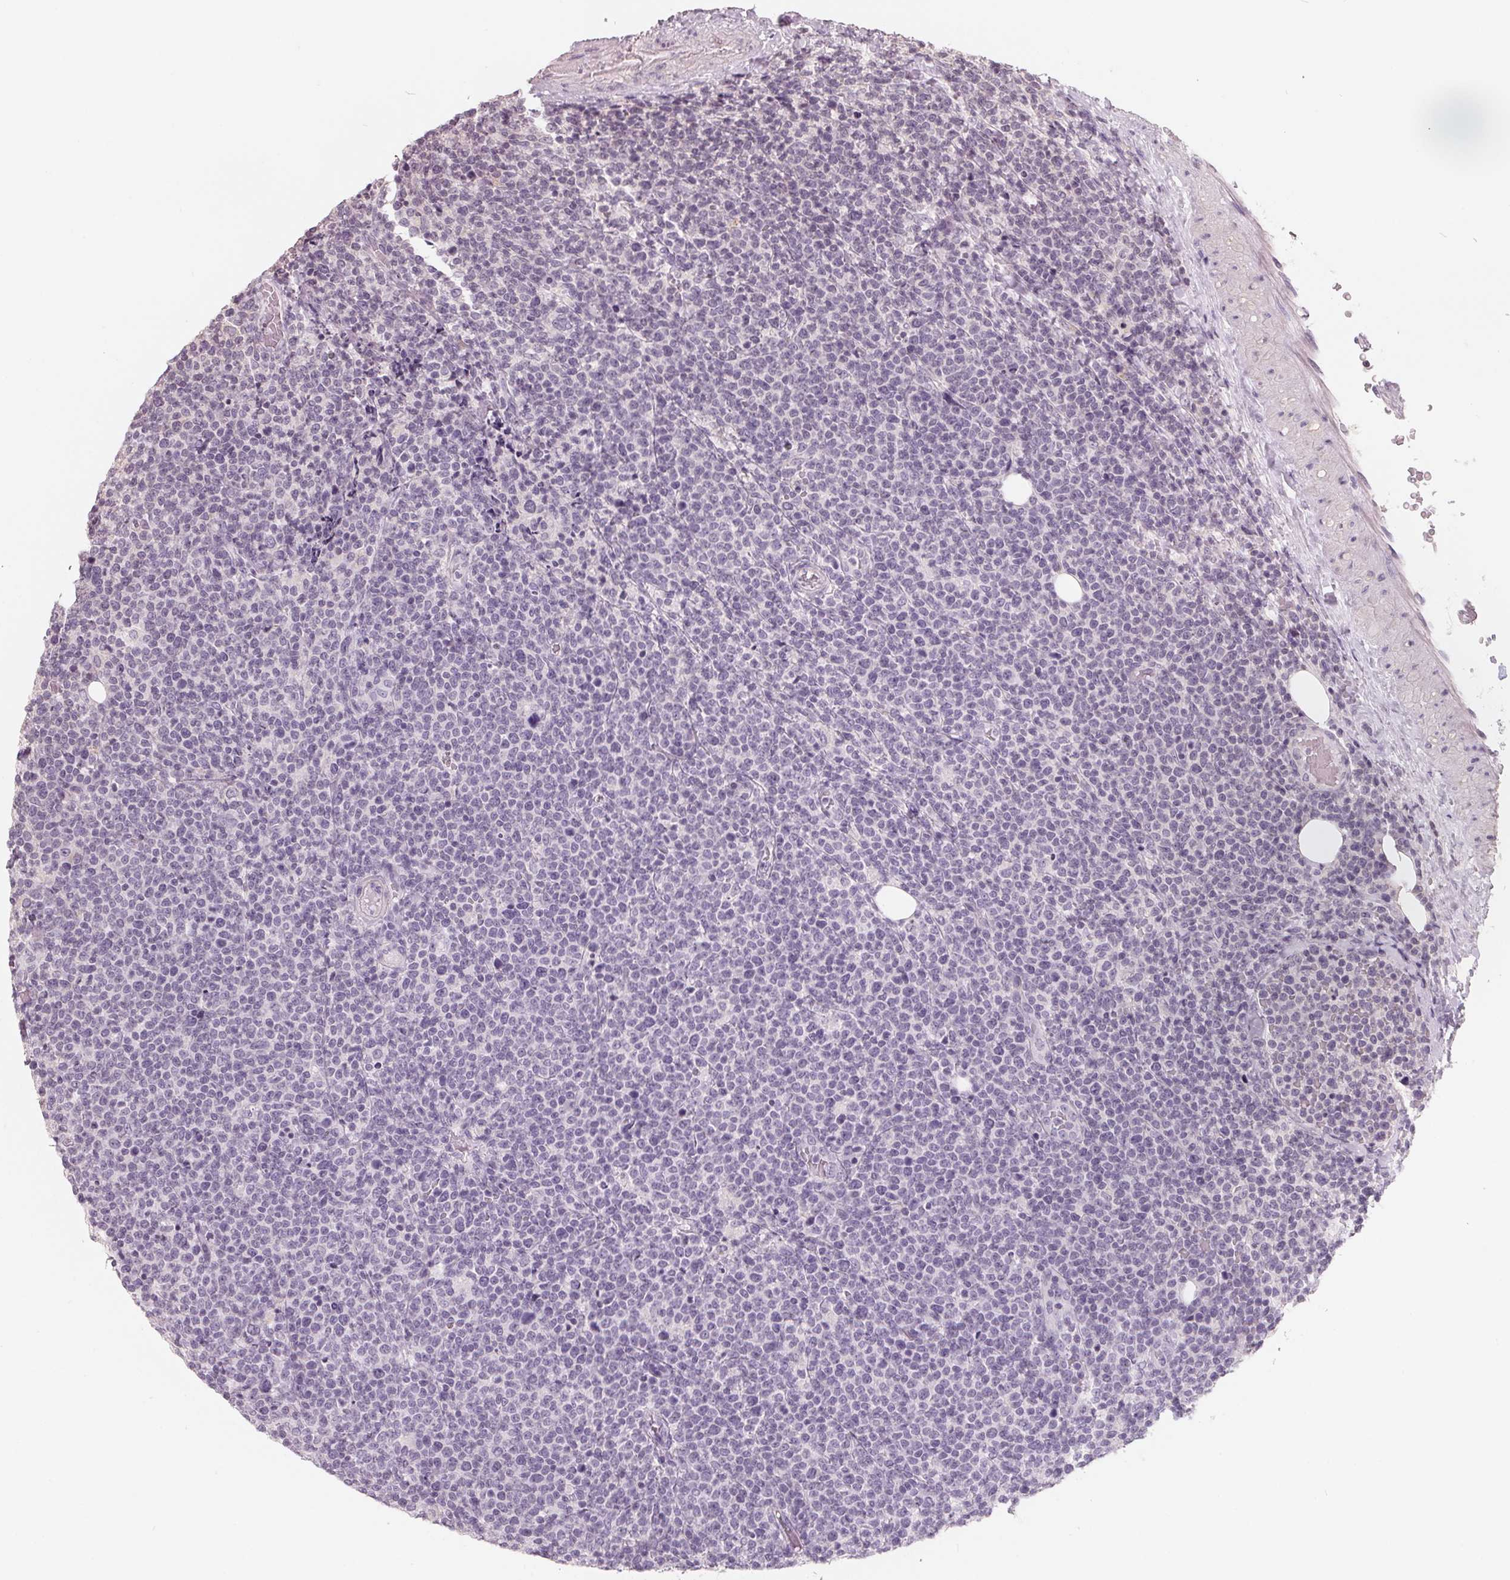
{"staining": {"intensity": "negative", "quantity": "none", "location": "none"}, "tissue": "lymphoma", "cell_type": "Tumor cells", "image_type": "cancer", "snomed": [{"axis": "morphology", "description": "Malignant lymphoma, non-Hodgkin's type, High grade"}, {"axis": "topography", "description": "Lymph node"}], "caption": "A histopathology image of lymphoma stained for a protein displays no brown staining in tumor cells.", "gene": "FTCD", "patient": {"sex": "male", "age": 61}}